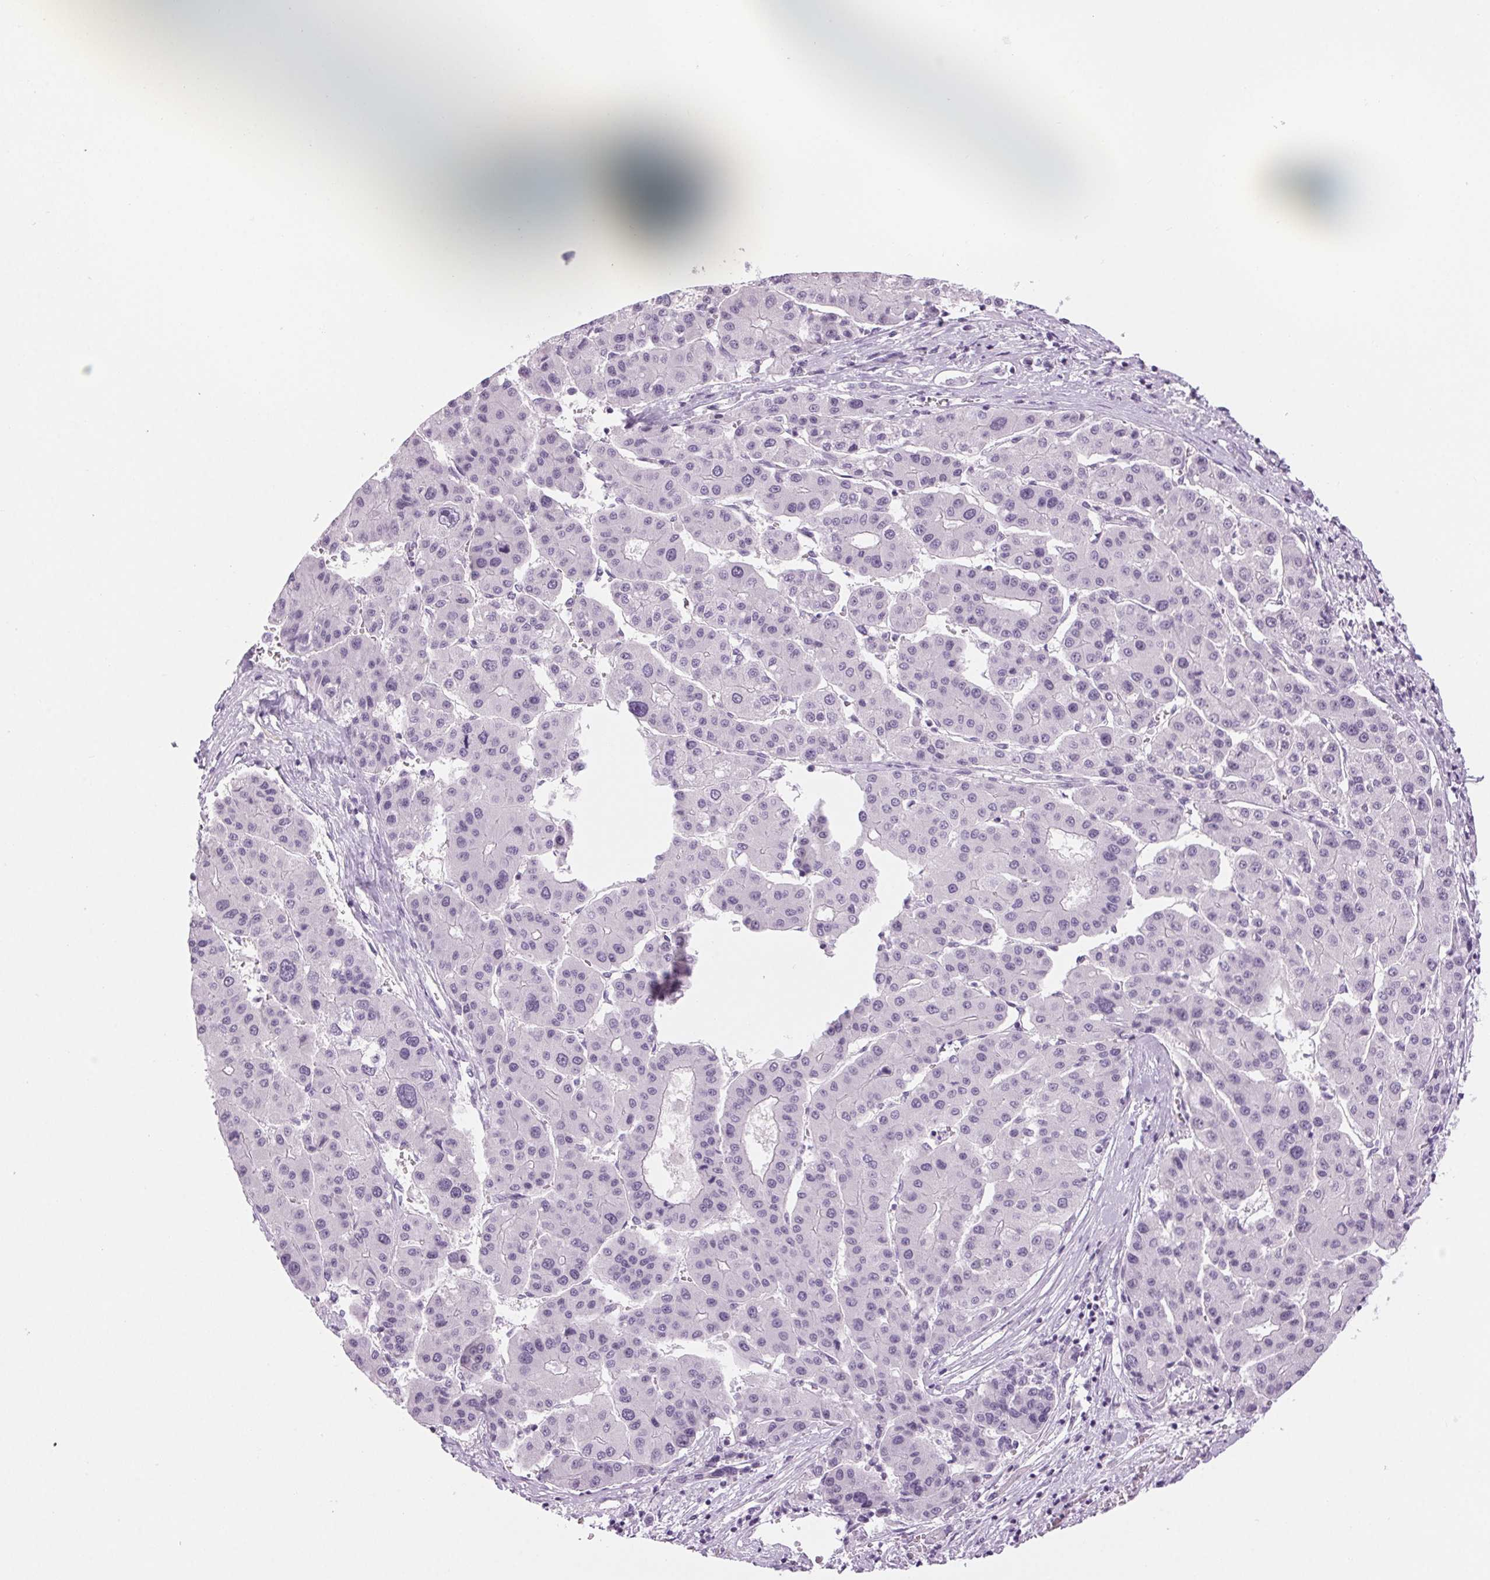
{"staining": {"intensity": "negative", "quantity": "none", "location": "none"}, "tissue": "liver cancer", "cell_type": "Tumor cells", "image_type": "cancer", "snomed": [{"axis": "morphology", "description": "Carcinoma, Hepatocellular, NOS"}, {"axis": "topography", "description": "Liver"}], "caption": "Immunohistochemistry (IHC) photomicrograph of neoplastic tissue: human liver cancer stained with DAB reveals no significant protein expression in tumor cells.", "gene": "LRP2", "patient": {"sex": "male", "age": 73}}